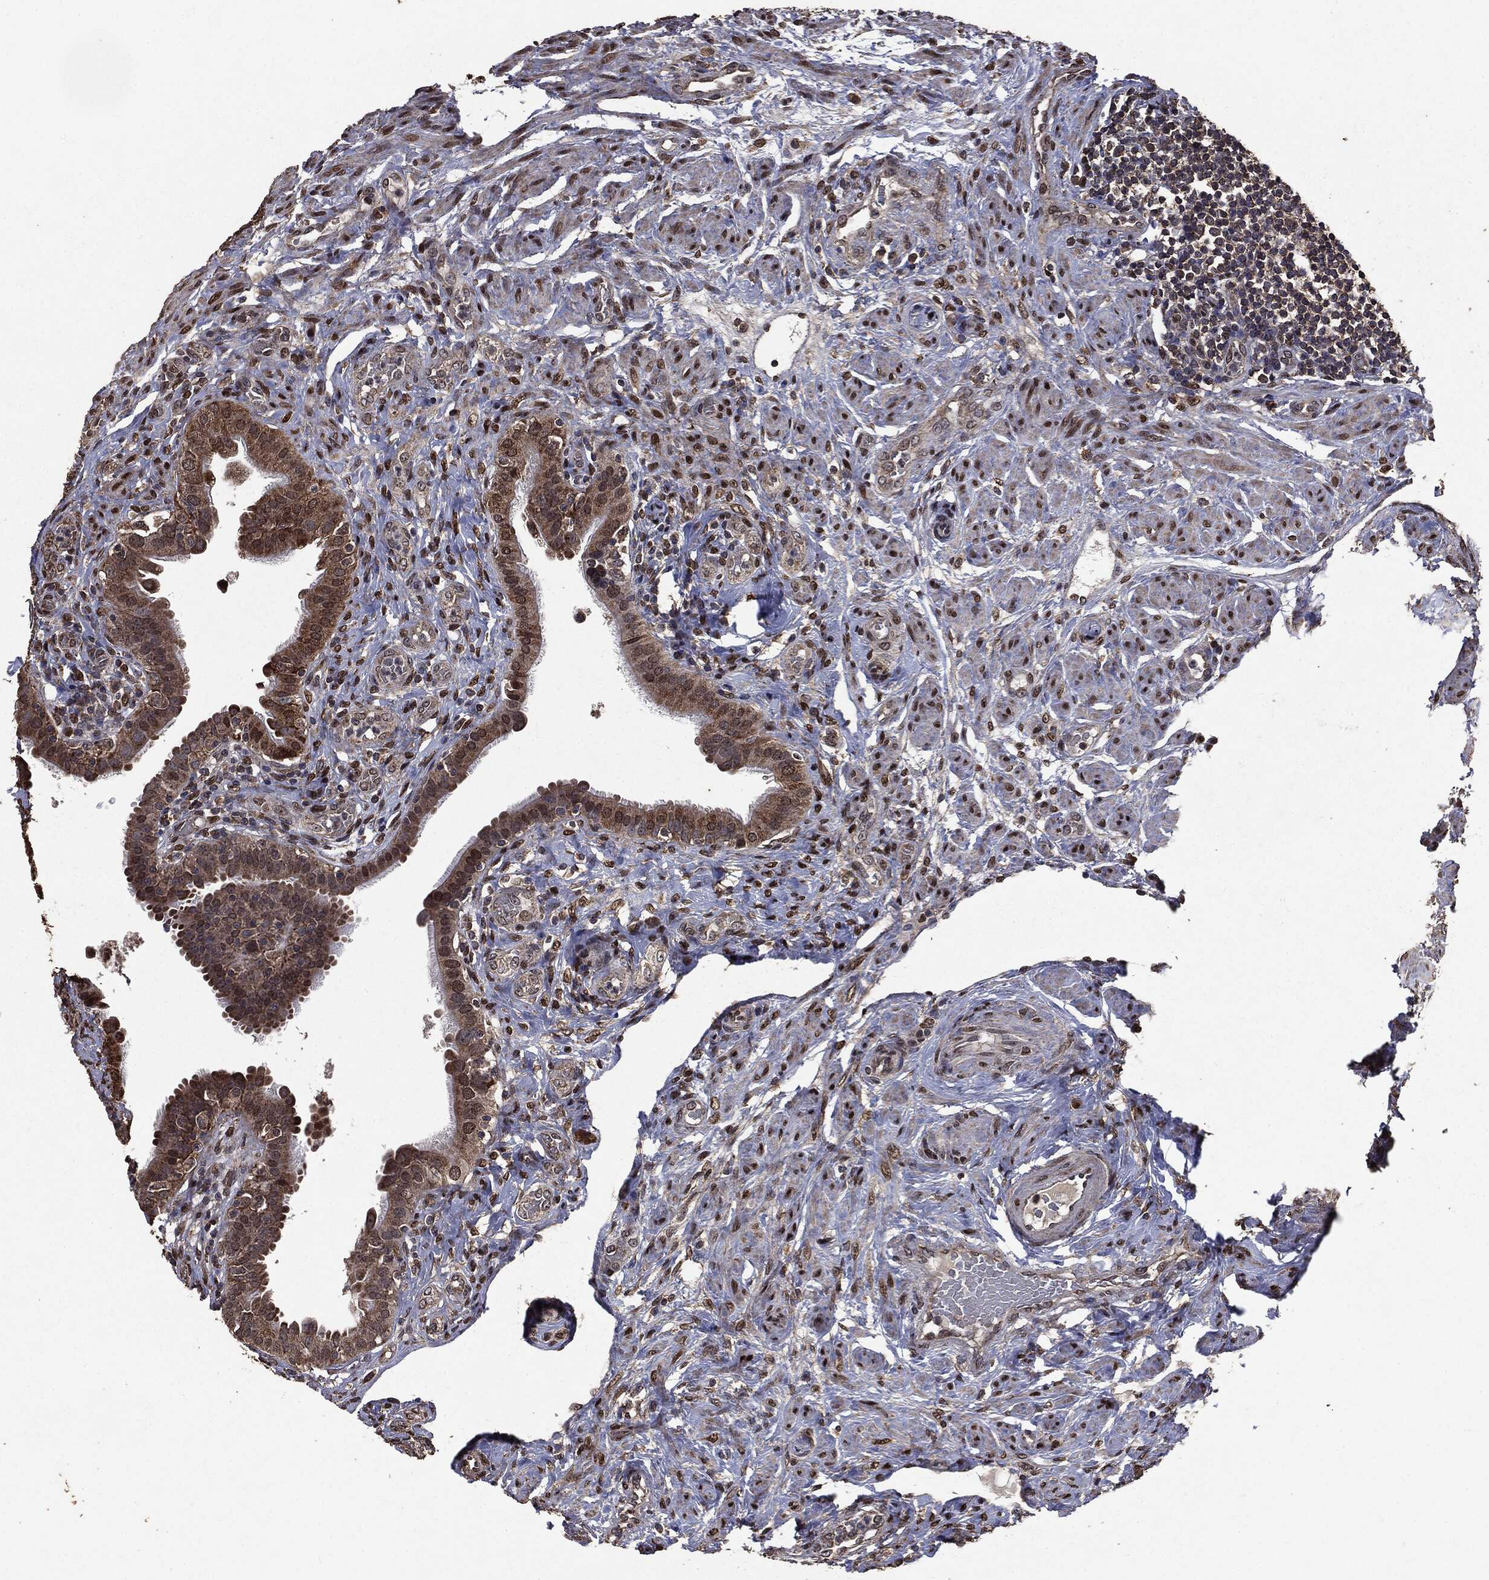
{"staining": {"intensity": "moderate", "quantity": ">75%", "location": "cytoplasmic/membranous,nuclear"}, "tissue": "fallopian tube", "cell_type": "Glandular cells", "image_type": "normal", "snomed": [{"axis": "morphology", "description": "Normal tissue, NOS"}, {"axis": "topography", "description": "Fallopian tube"}], "caption": "About >75% of glandular cells in normal human fallopian tube reveal moderate cytoplasmic/membranous,nuclear protein positivity as visualized by brown immunohistochemical staining.", "gene": "PPP6R2", "patient": {"sex": "female", "age": 41}}